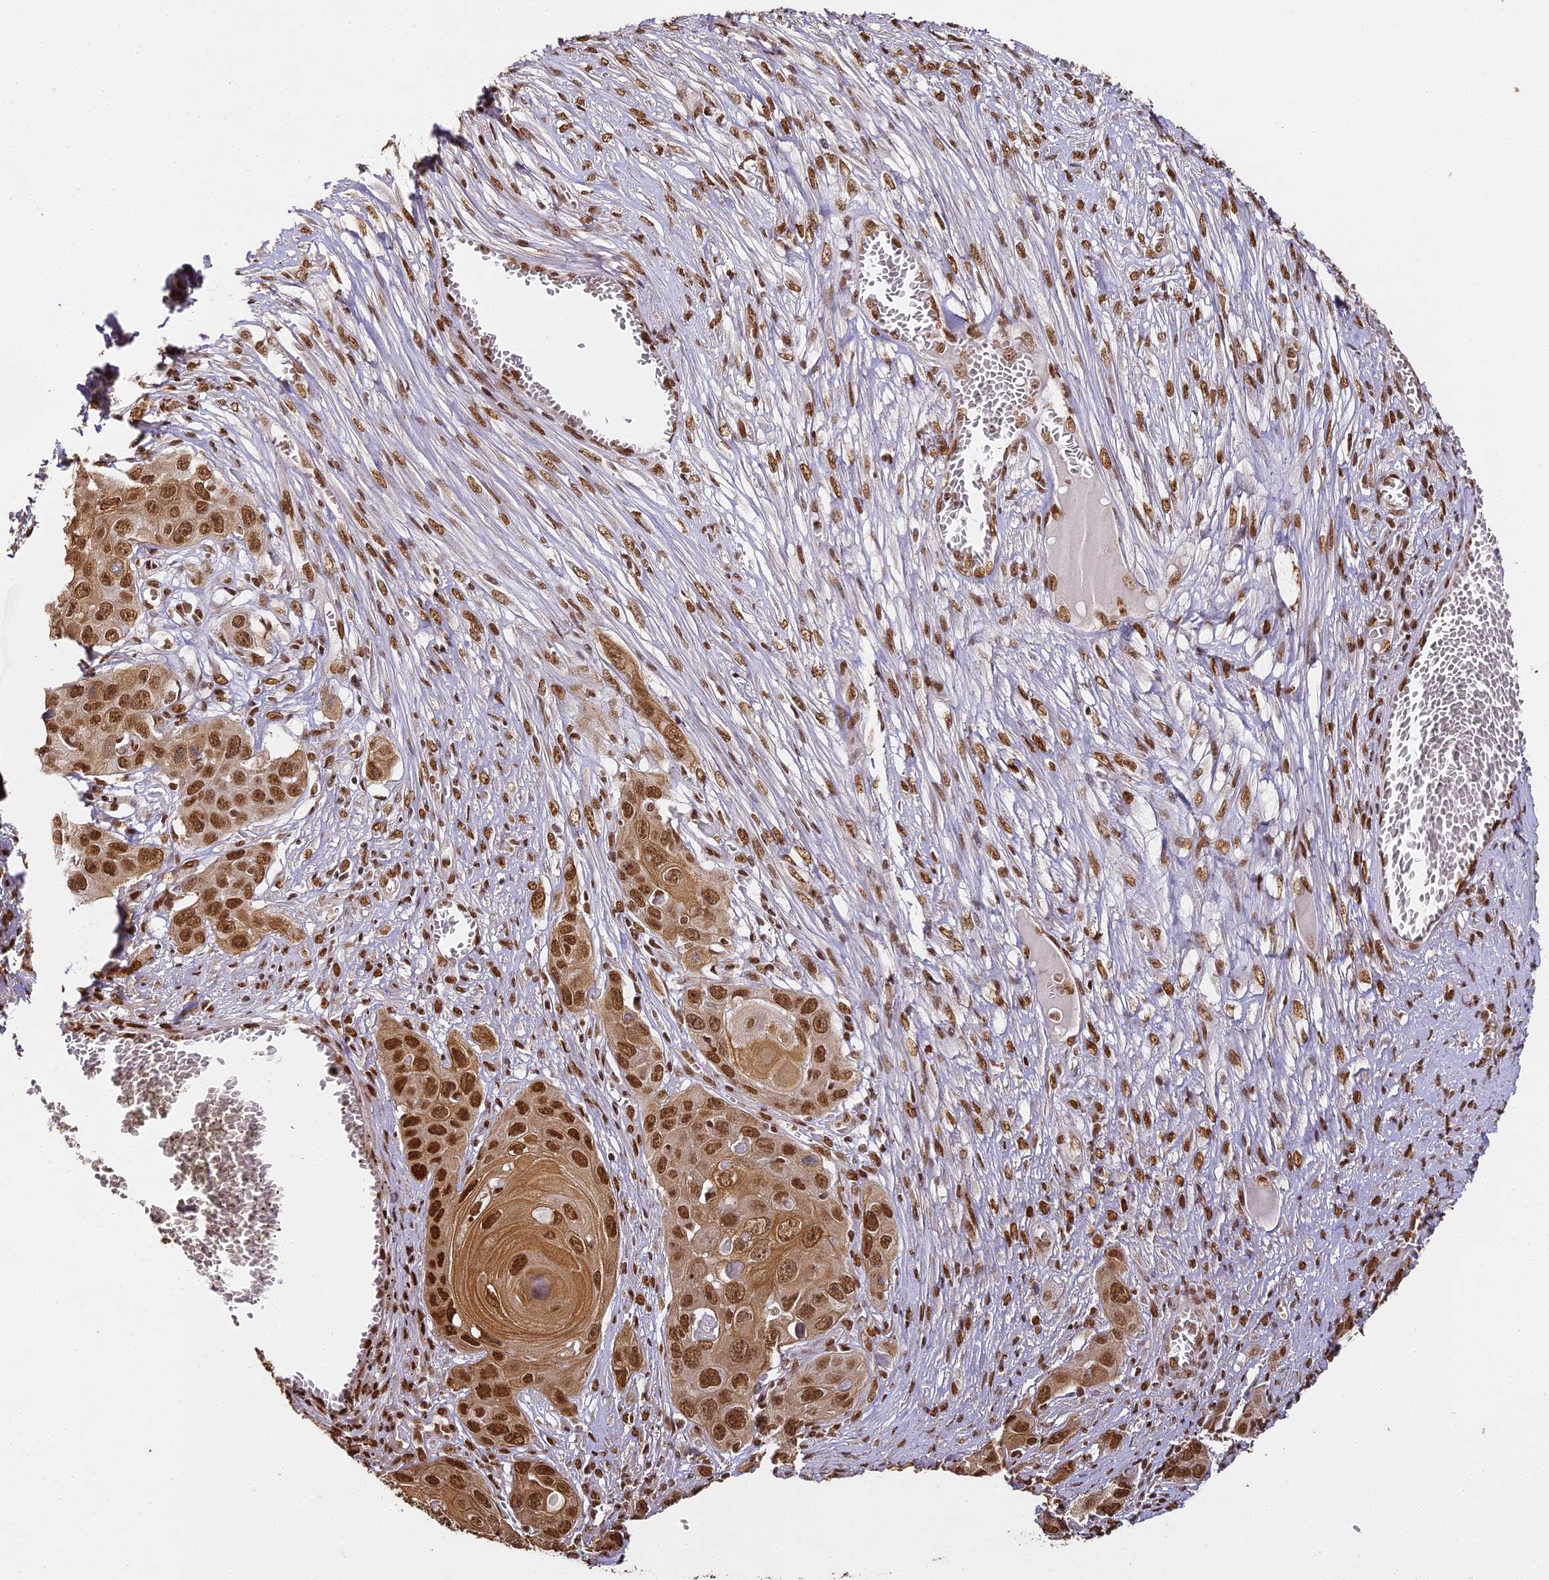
{"staining": {"intensity": "strong", "quantity": ">75%", "location": "cytoplasmic/membranous,nuclear"}, "tissue": "skin cancer", "cell_type": "Tumor cells", "image_type": "cancer", "snomed": [{"axis": "morphology", "description": "Squamous cell carcinoma, NOS"}, {"axis": "topography", "description": "Skin"}], "caption": "Human skin squamous cell carcinoma stained for a protein (brown) displays strong cytoplasmic/membranous and nuclear positive expression in approximately >75% of tumor cells.", "gene": "HNRNPA1", "patient": {"sex": "male", "age": 55}}